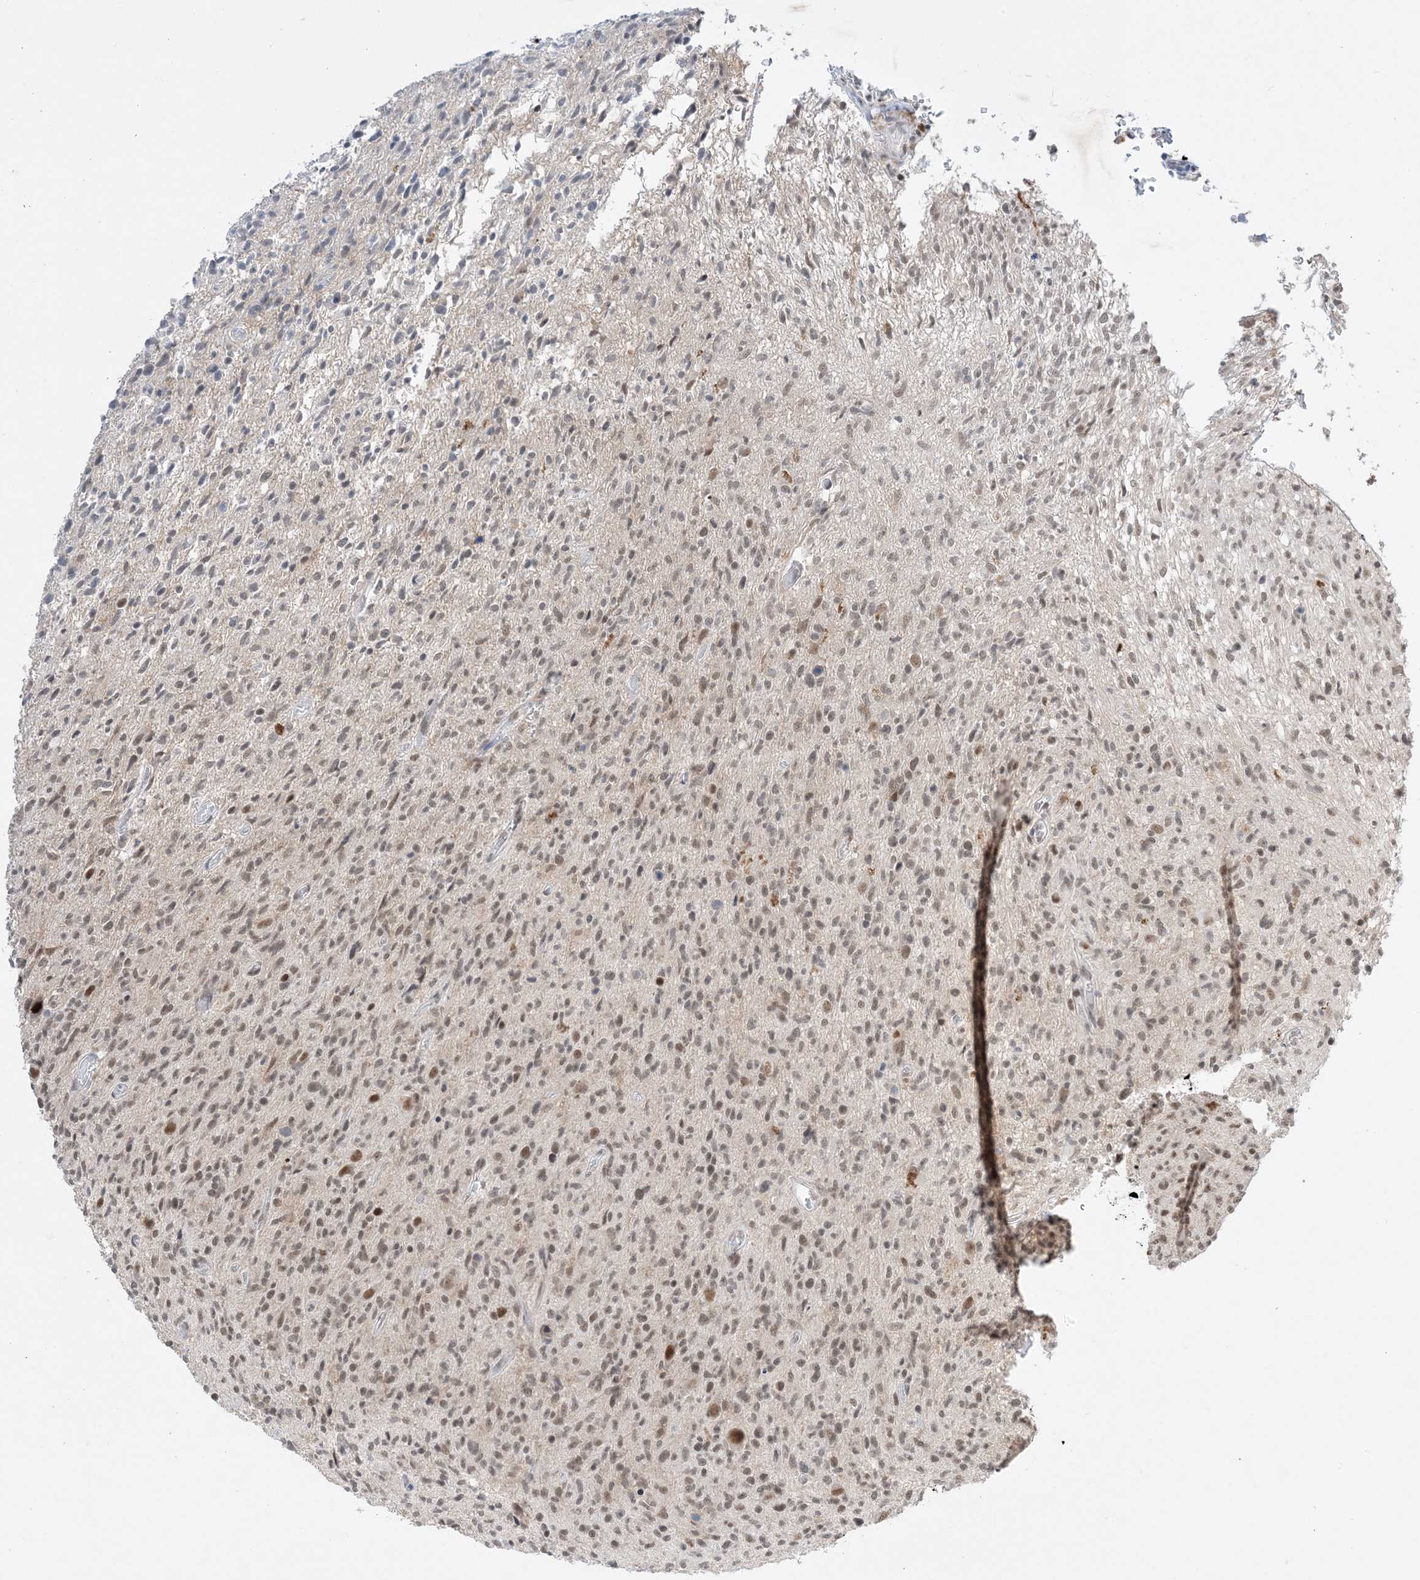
{"staining": {"intensity": "weak", "quantity": ">75%", "location": "nuclear"}, "tissue": "glioma", "cell_type": "Tumor cells", "image_type": "cancer", "snomed": [{"axis": "morphology", "description": "Glioma, malignant, High grade"}, {"axis": "topography", "description": "Brain"}], "caption": "Immunohistochemical staining of glioma shows low levels of weak nuclear protein staining in about >75% of tumor cells. The protein is stained brown, and the nuclei are stained in blue (DAB (3,3'-diaminobenzidine) IHC with brightfield microscopy, high magnification).", "gene": "SF3A3", "patient": {"sex": "female", "age": 57}}